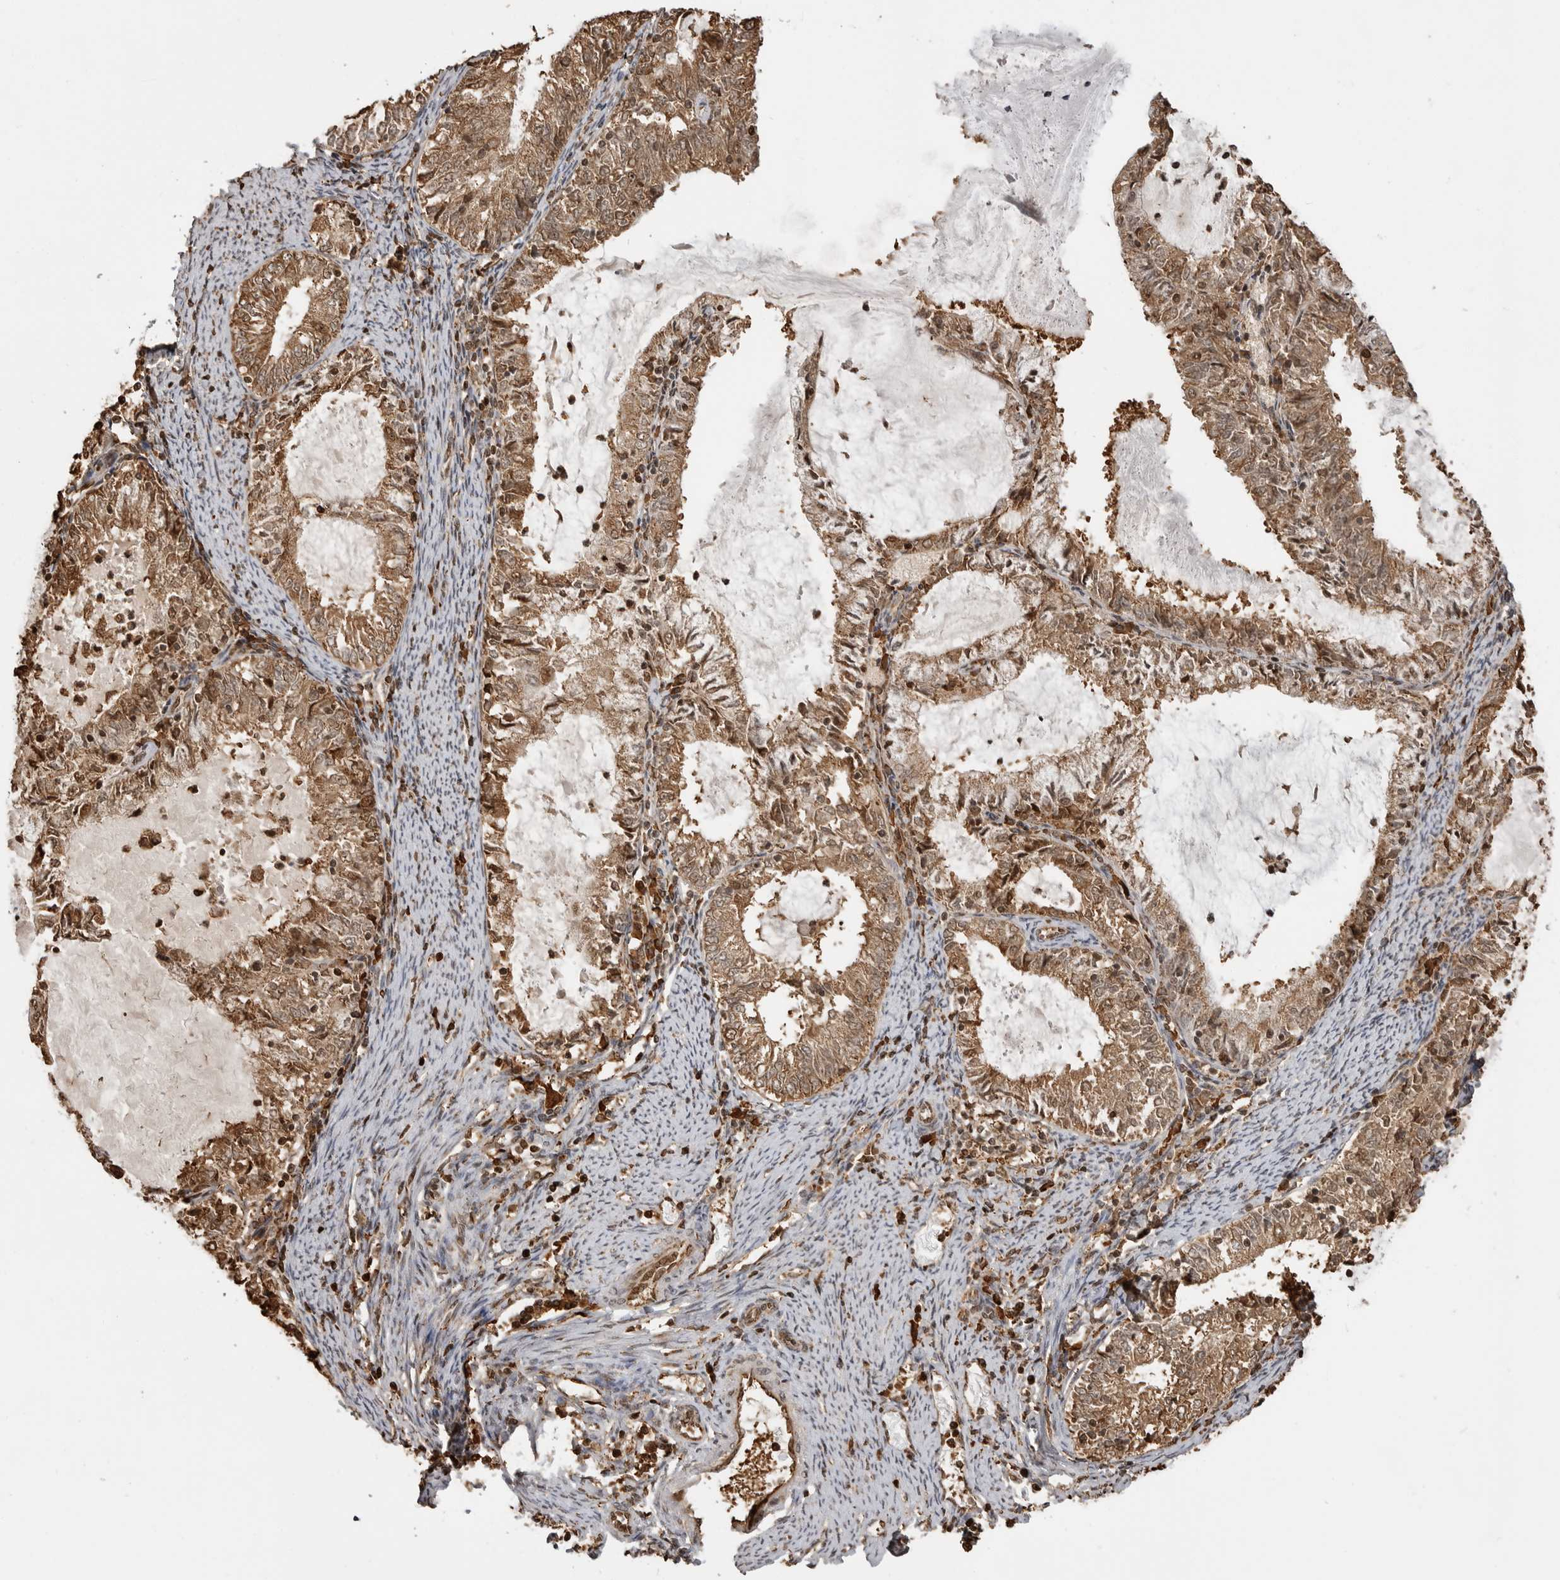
{"staining": {"intensity": "moderate", "quantity": ">75%", "location": "cytoplasmic/membranous,nuclear"}, "tissue": "endometrial cancer", "cell_type": "Tumor cells", "image_type": "cancer", "snomed": [{"axis": "morphology", "description": "Adenocarcinoma, NOS"}, {"axis": "topography", "description": "Endometrium"}], "caption": "Adenocarcinoma (endometrial) was stained to show a protein in brown. There is medium levels of moderate cytoplasmic/membranous and nuclear expression in about >75% of tumor cells.", "gene": "BMP2K", "patient": {"sex": "female", "age": 57}}